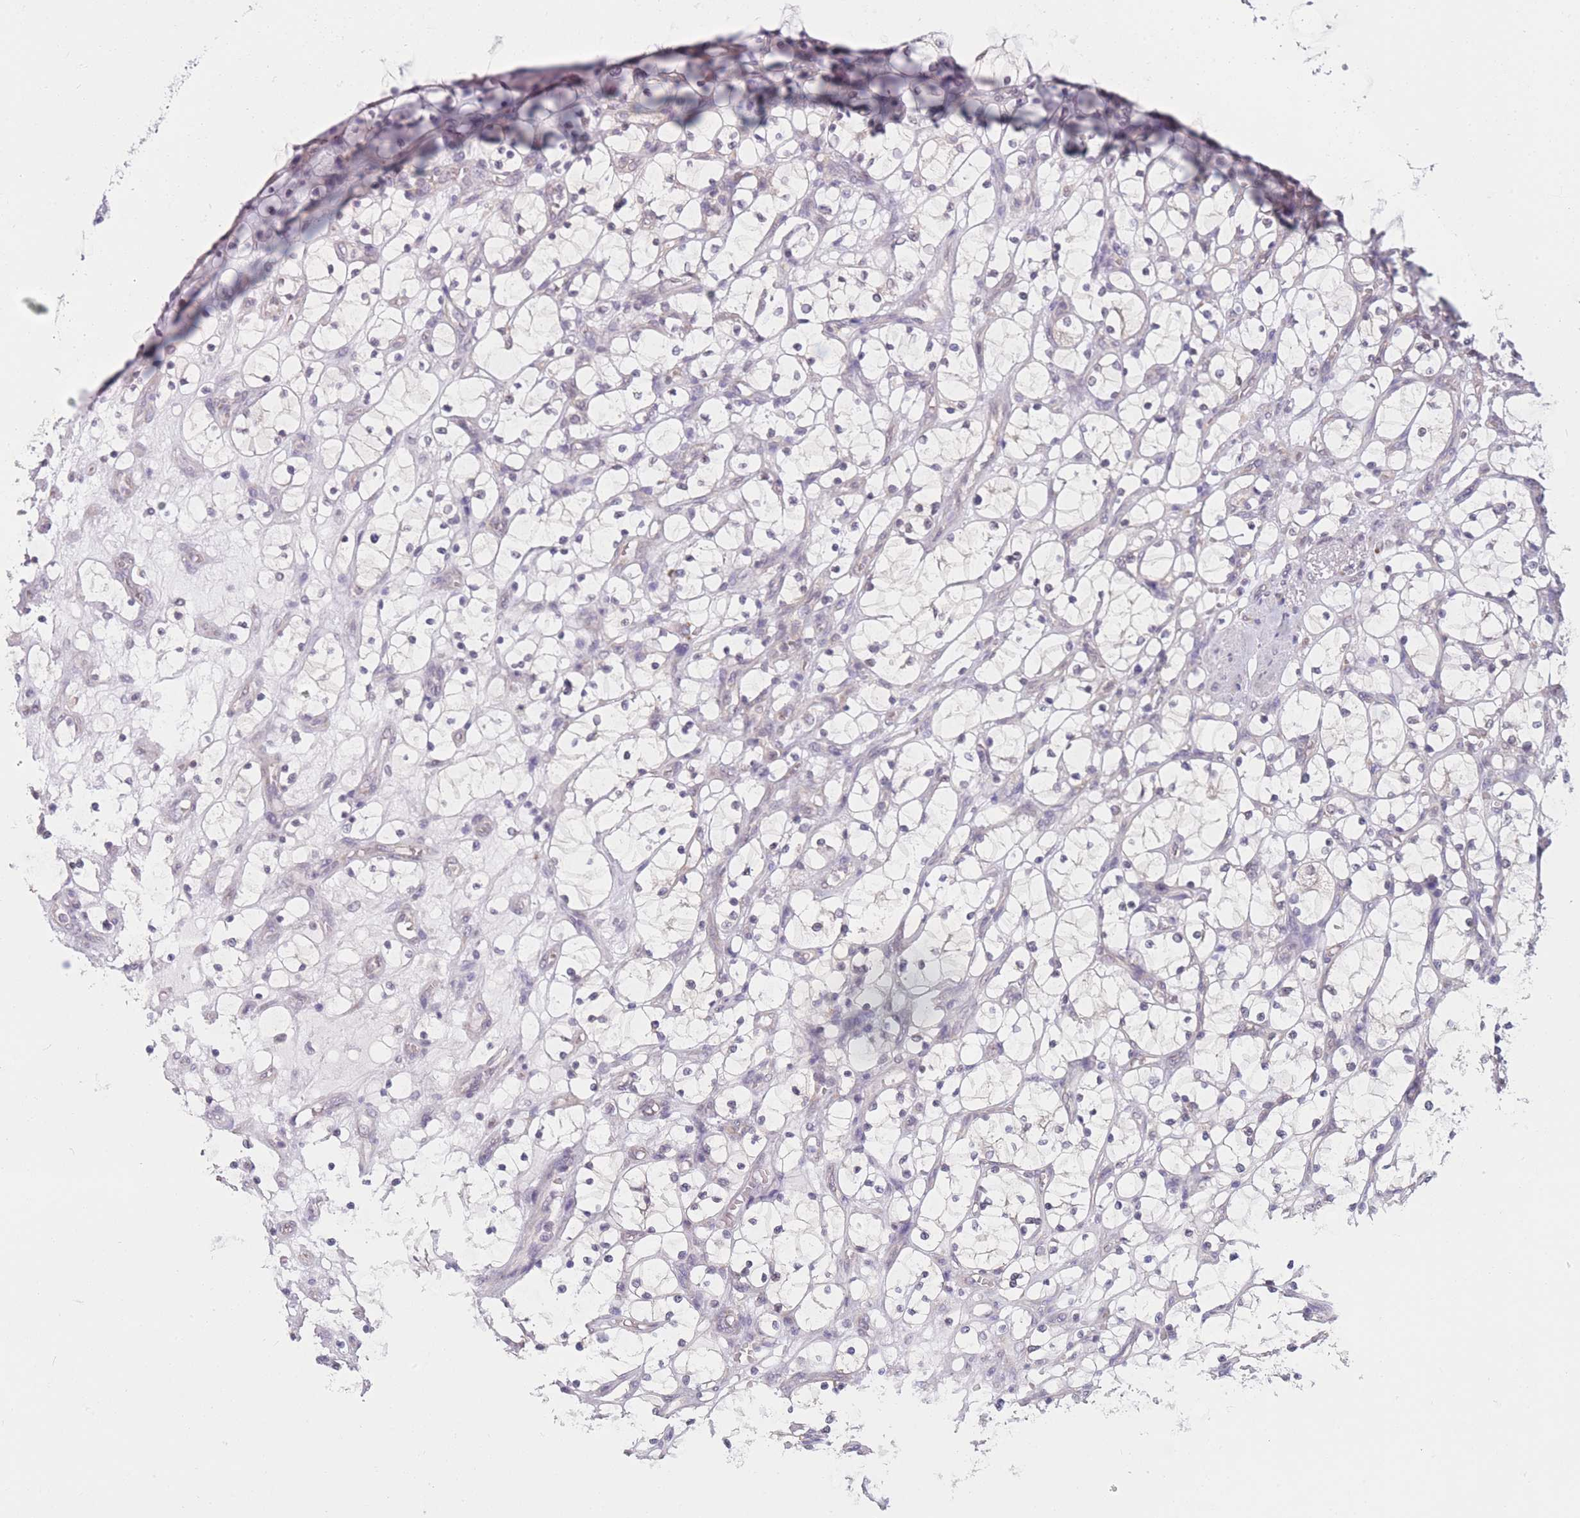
{"staining": {"intensity": "negative", "quantity": "none", "location": "none"}, "tissue": "renal cancer", "cell_type": "Tumor cells", "image_type": "cancer", "snomed": [{"axis": "morphology", "description": "Adenocarcinoma, NOS"}, {"axis": "topography", "description": "Kidney"}], "caption": "Human renal cancer (adenocarcinoma) stained for a protein using immunohistochemistry exhibits no staining in tumor cells.", "gene": "COL27A1", "patient": {"sex": "female", "age": 69}}